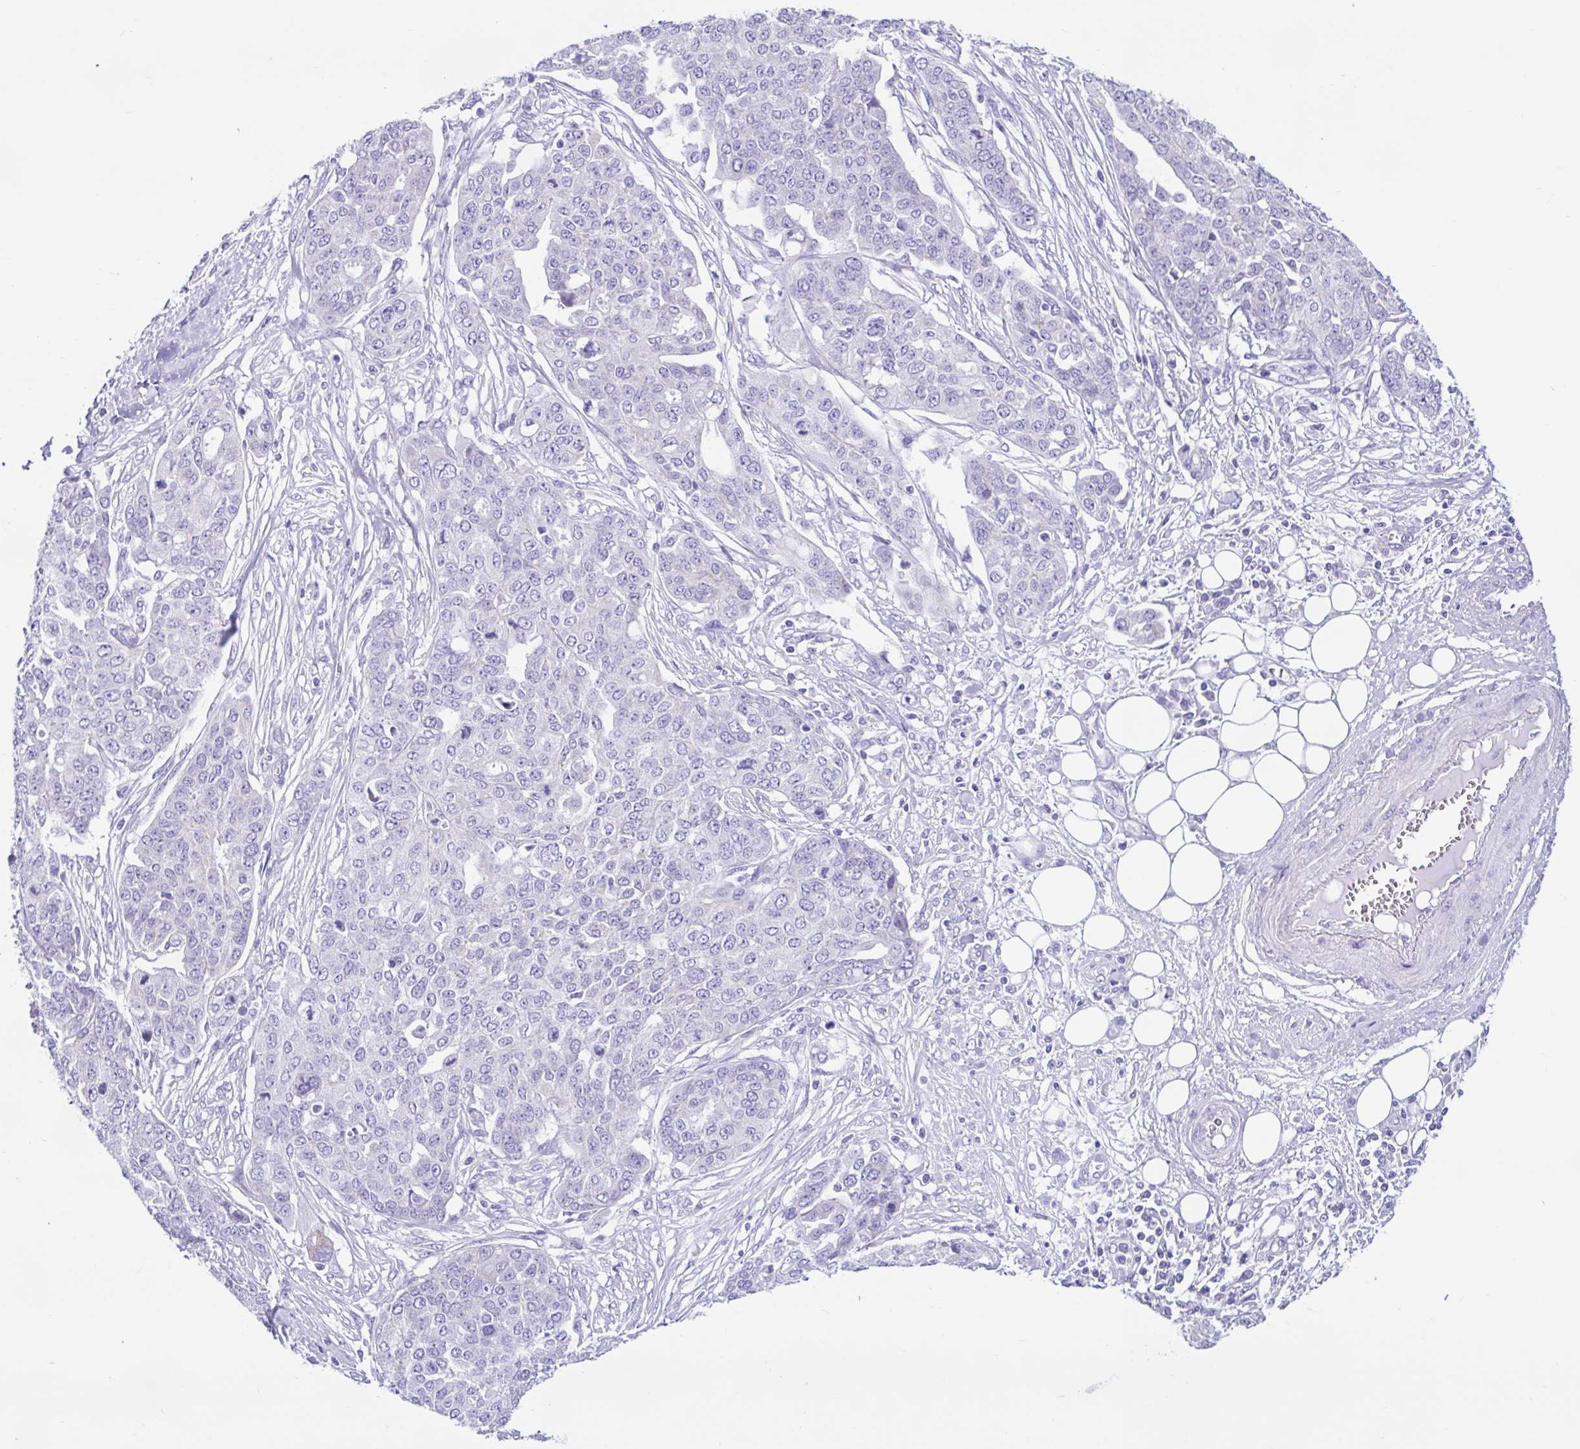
{"staining": {"intensity": "negative", "quantity": "none", "location": "none"}, "tissue": "ovarian cancer", "cell_type": "Tumor cells", "image_type": "cancer", "snomed": [{"axis": "morphology", "description": "Cystadenocarcinoma, serous, NOS"}, {"axis": "topography", "description": "Soft tissue"}, {"axis": "topography", "description": "Ovary"}], "caption": "Tumor cells show no significant protein positivity in ovarian cancer.", "gene": "ACTRT3", "patient": {"sex": "female", "age": 57}}